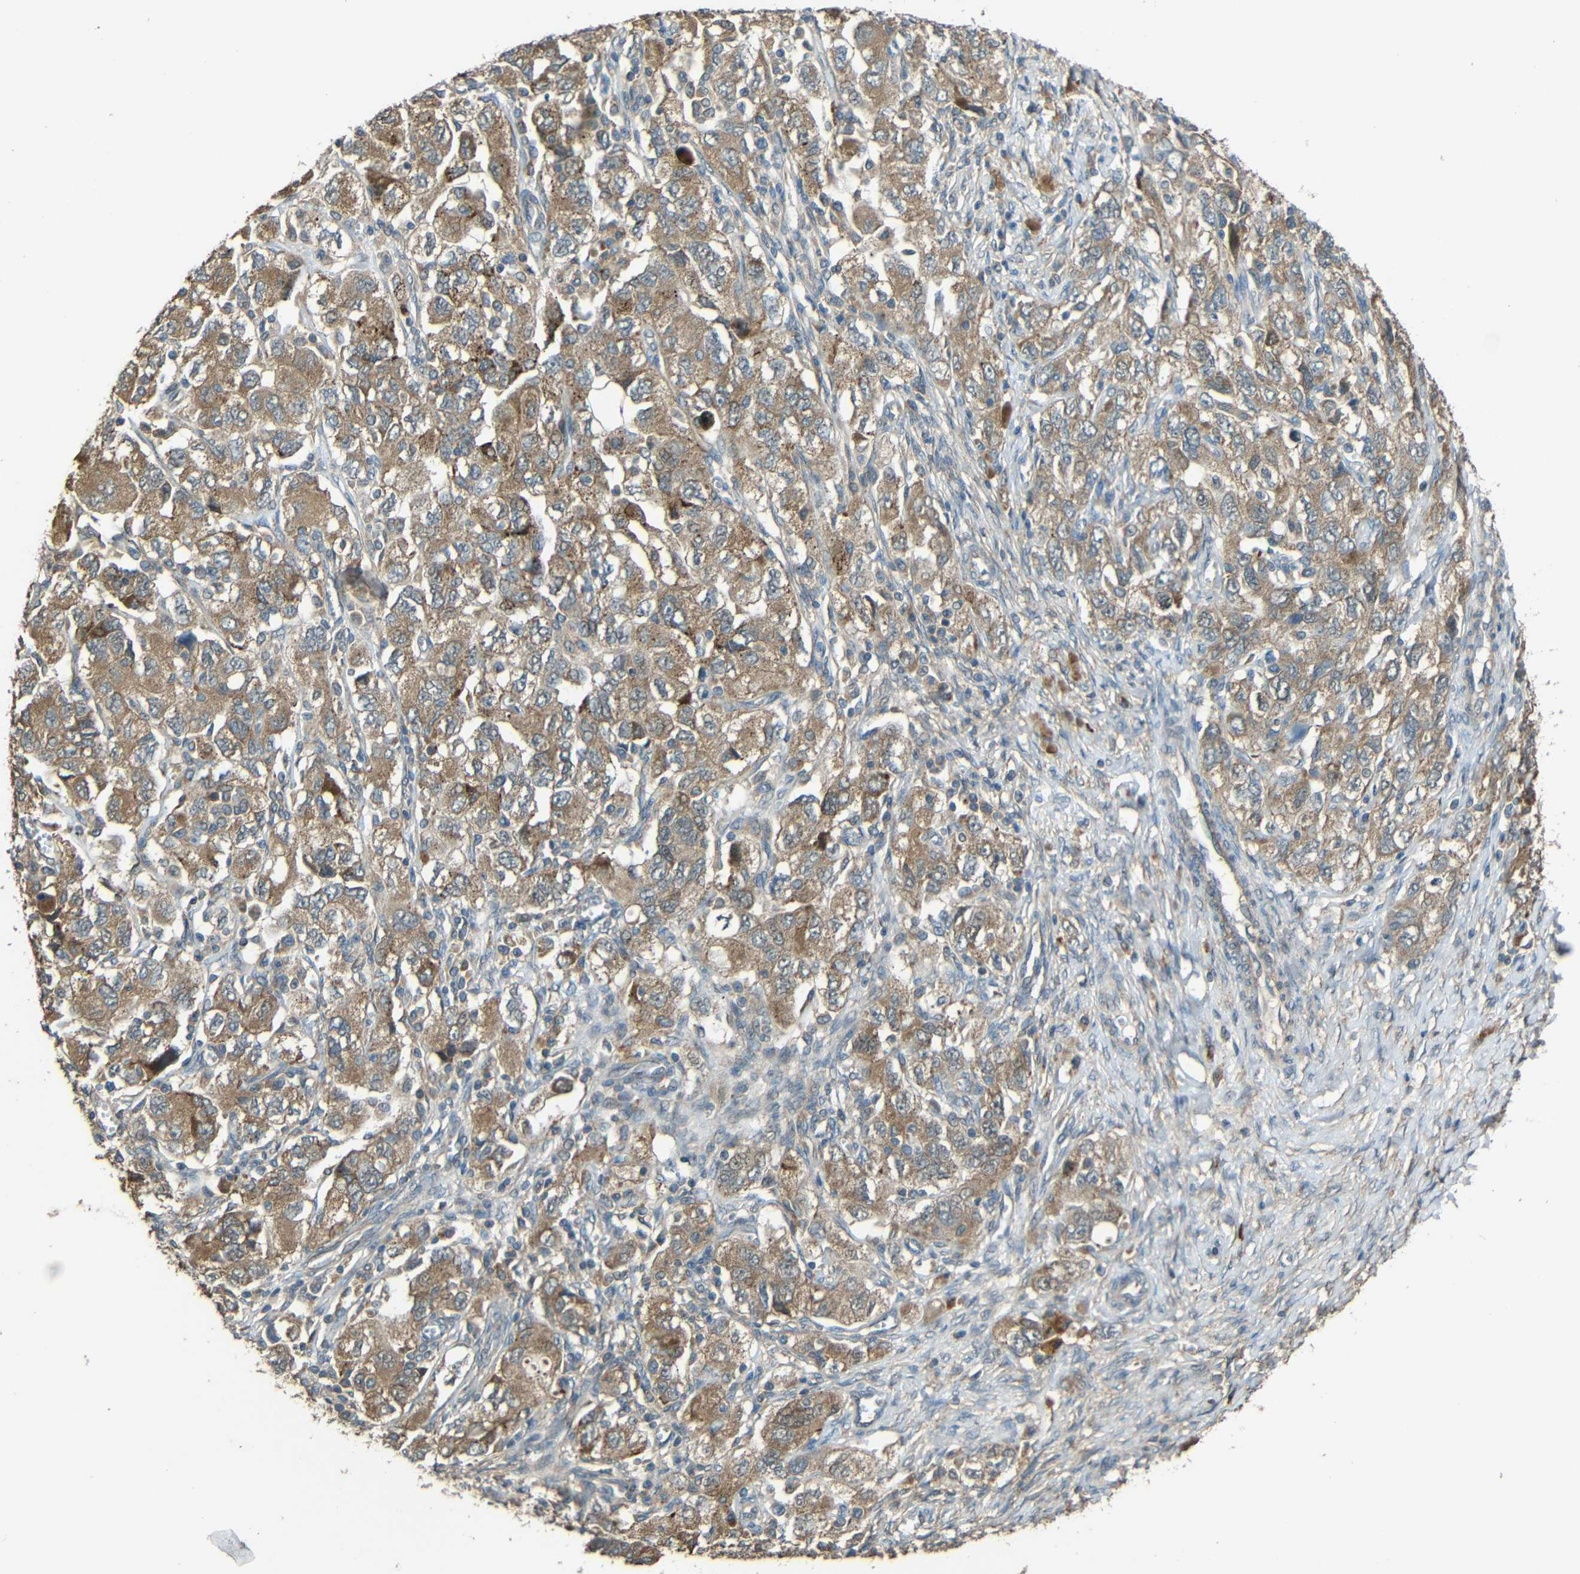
{"staining": {"intensity": "moderate", "quantity": ">75%", "location": "cytoplasmic/membranous"}, "tissue": "ovarian cancer", "cell_type": "Tumor cells", "image_type": "cancer", "snomed": [{"axis": "morphology", "description": "Carcinoma, NOS"}, {"axis": "morphology", "description": "Cystadenocarcinoma, serous, NOS"}, {"axis": "topography", "description": "Ovary"}], "caption": "IHC of human ovarian cancer reveals medium levels of moderate cytoplasmic/membranous expression in about >75% of tumor cells.", "gene": "ACACA", "patient": {"sex": "female", "age": 69}}